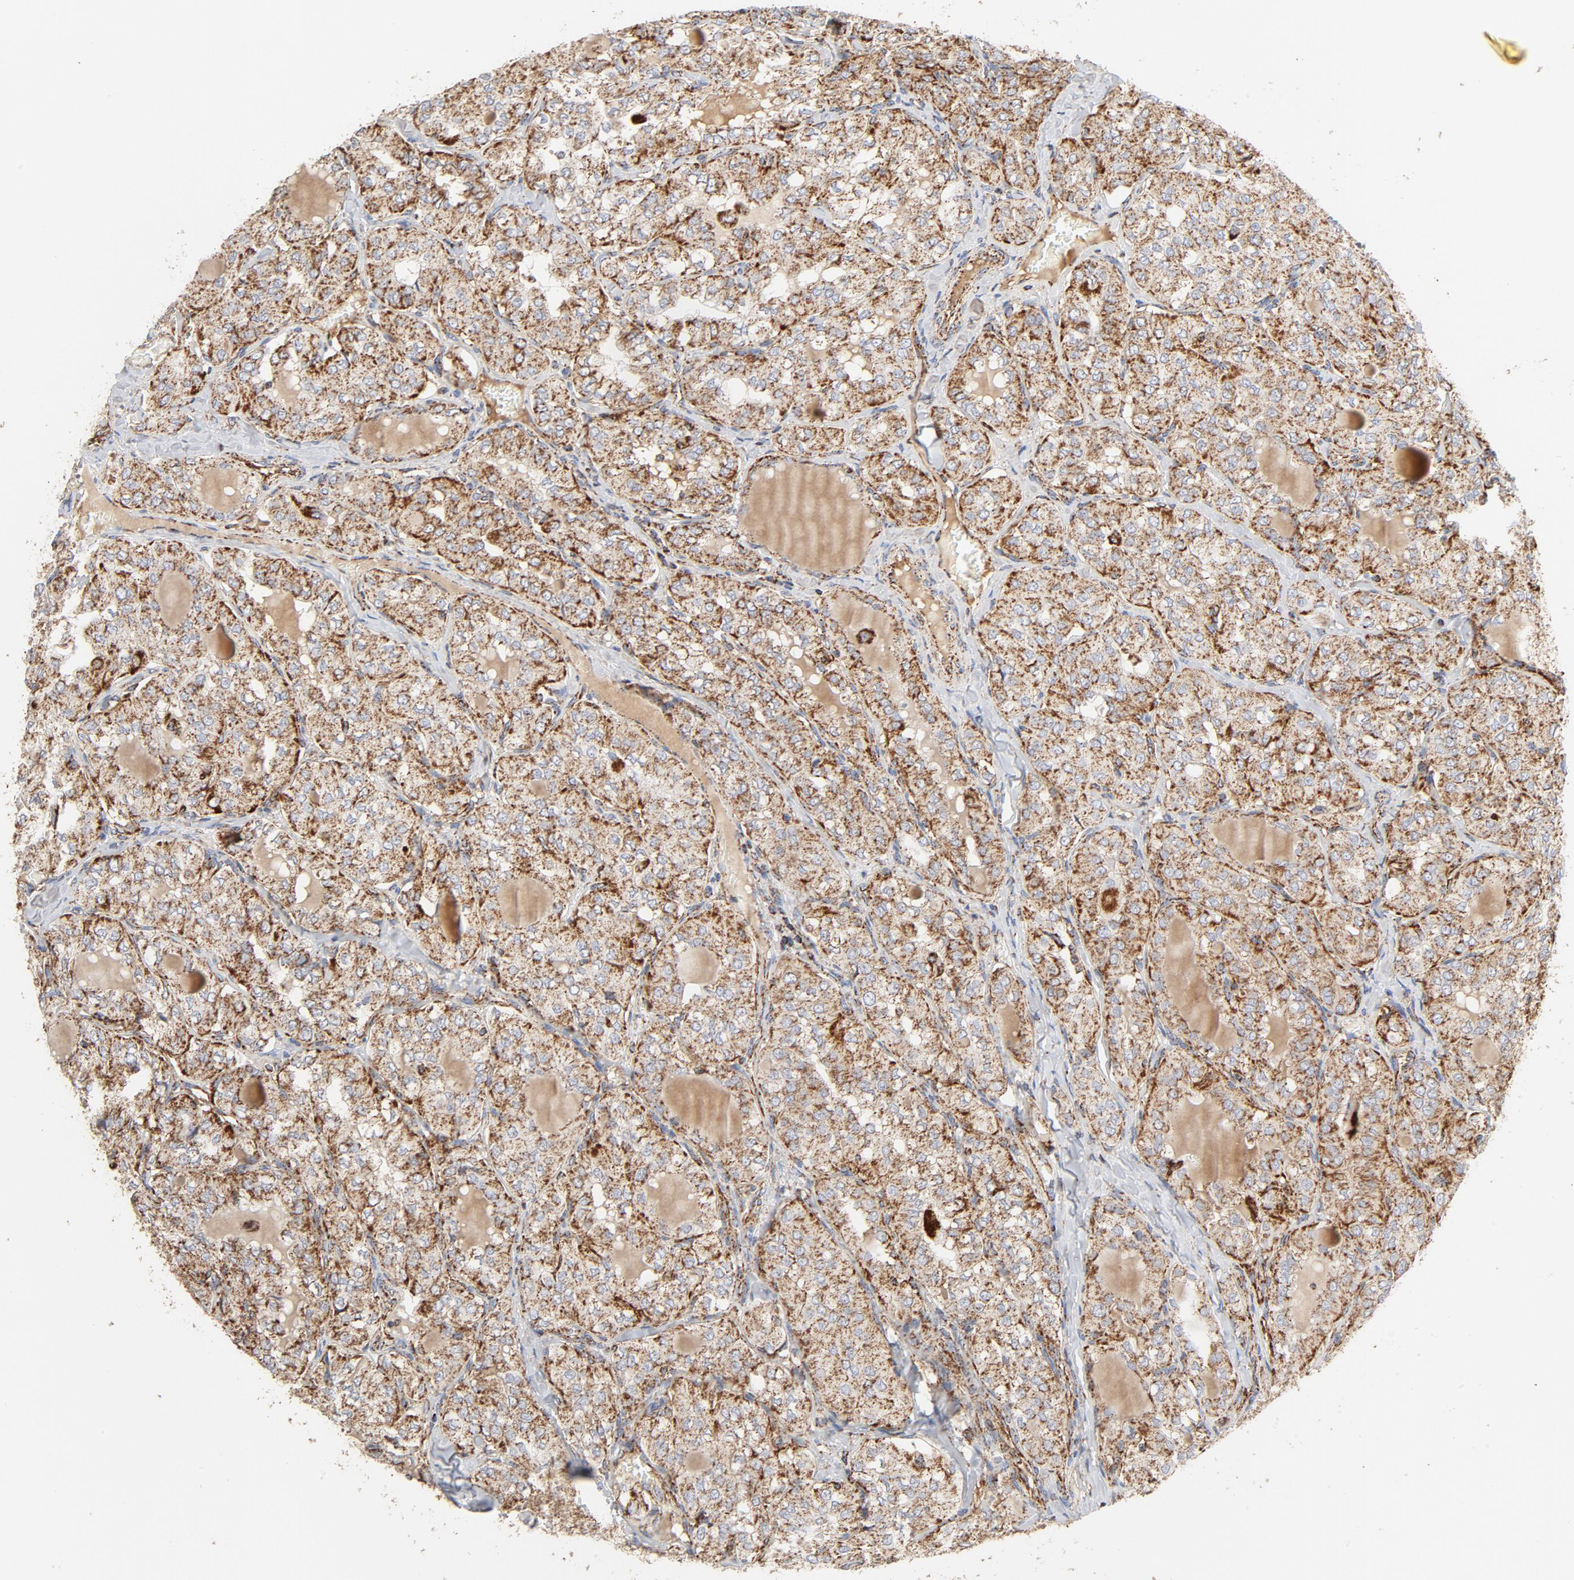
{"staining": {"intensity": "strong", "quantity": ">75%", "location": "cytoplasmic/membranous"}, "tissue": "thyroid cancer", "cell_type": "Tumor cells", "image_type": "cancer", "snomed": [{"axis": "morphology", "description": "Papillary adenocarcinoma, NOS"}, {"axis": "topography", "description": "Thyroid gland"}], "caption": "An image of thyroid papillary adenocarcinoma stained for a protein shows strong cytoplasmic/membranous brown staining in tumor cells.", "gene": "PCNX4", "patient": {"sex": "male", "age": 20}}